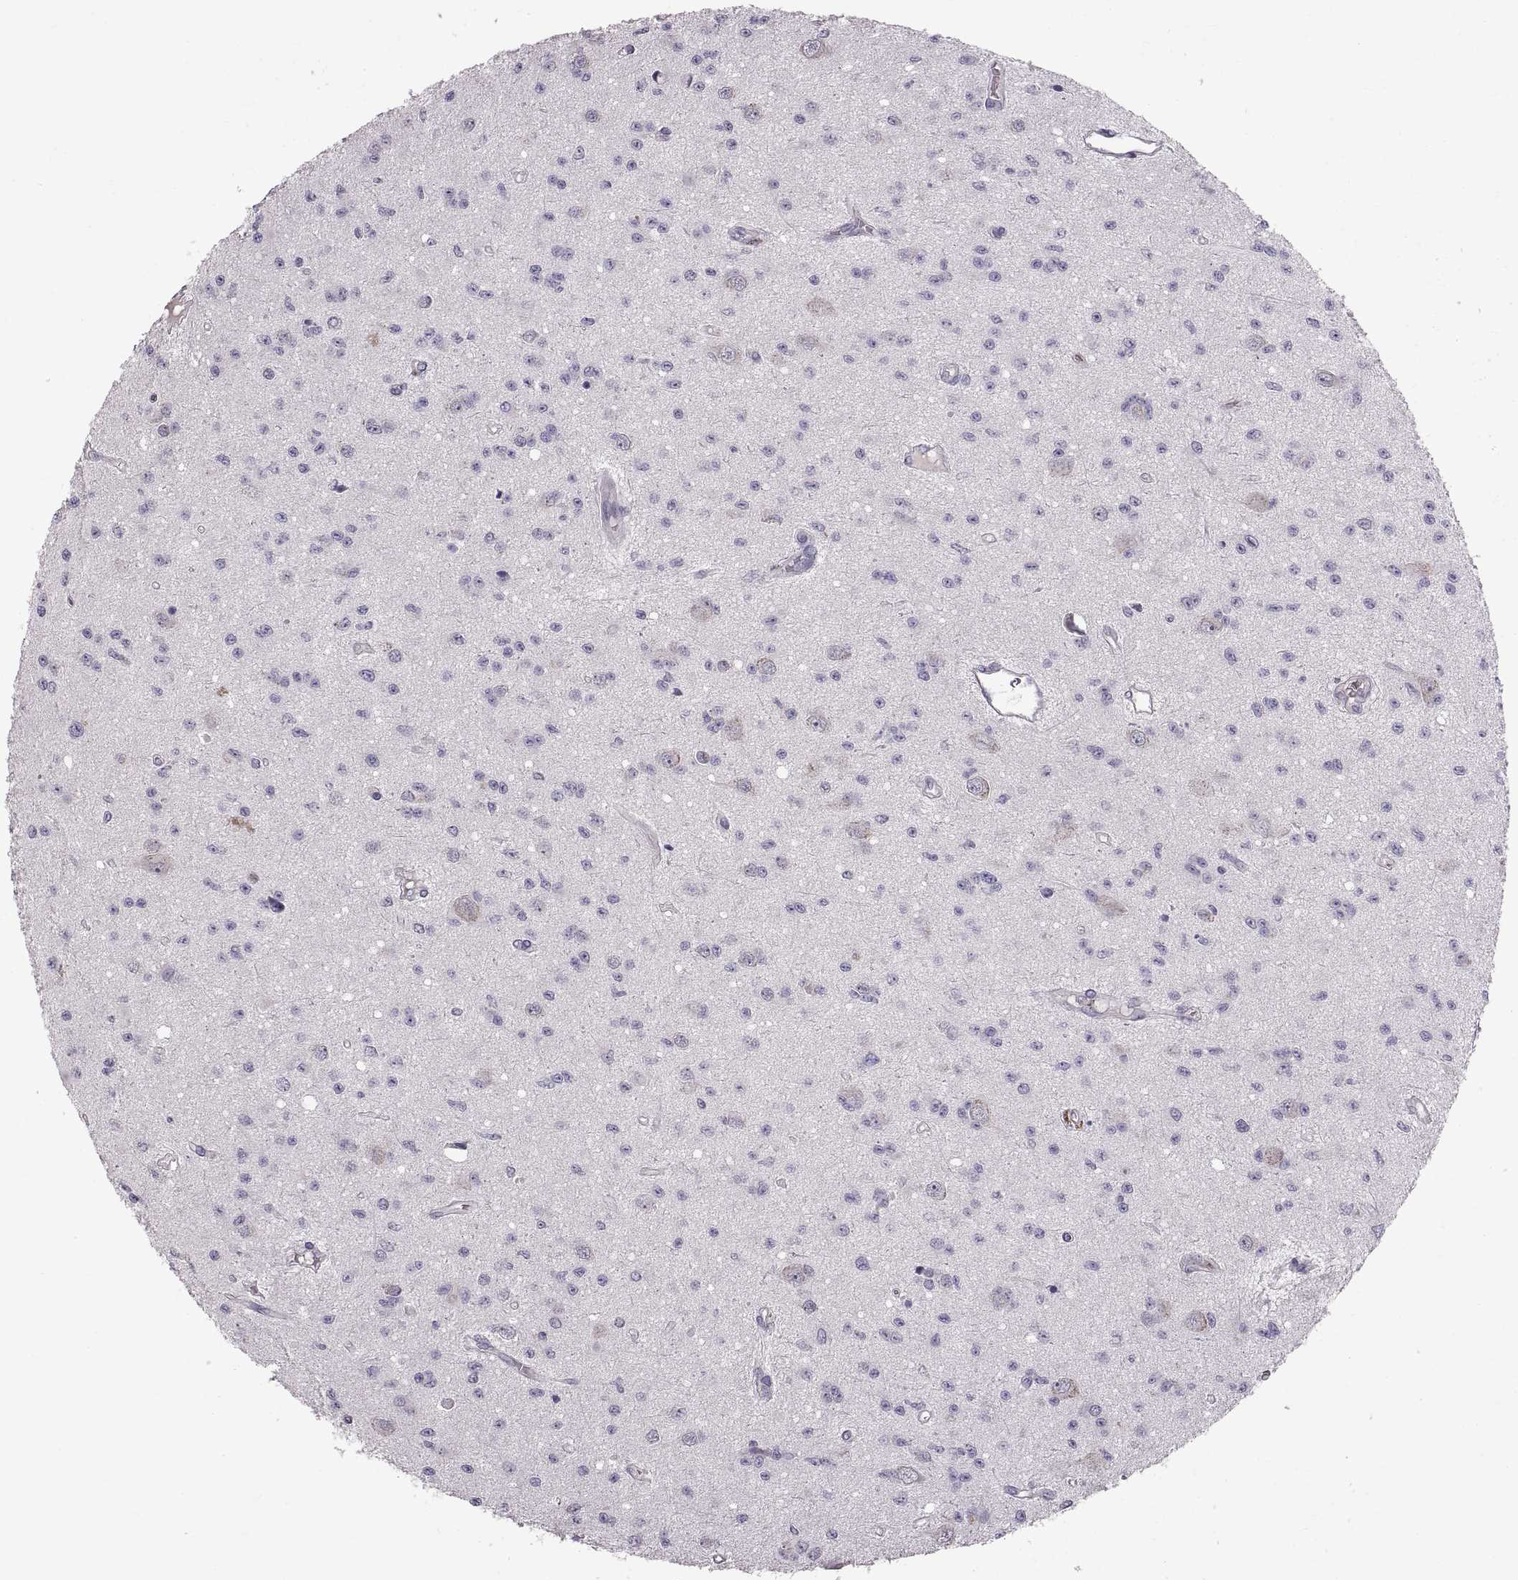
{"staining": {"intensity": "negative", "quantity": "none", "location": "none"}, "tissue": "glioma", "cell_type": "Tumor cells", "image_type": "cancer", "snomed": [{"axis": "morphology", "description": "Glioma, malignant, Low grade"}, {"axis": "topography", "description": "Brain"}], "caption": "A high-resolution micrograph shows immunohistochemistry staining of glioma, which shows no significant staining in tumor cells.", "gene": "WFDC8", "patient": {"sex": "female", "age": 45}}